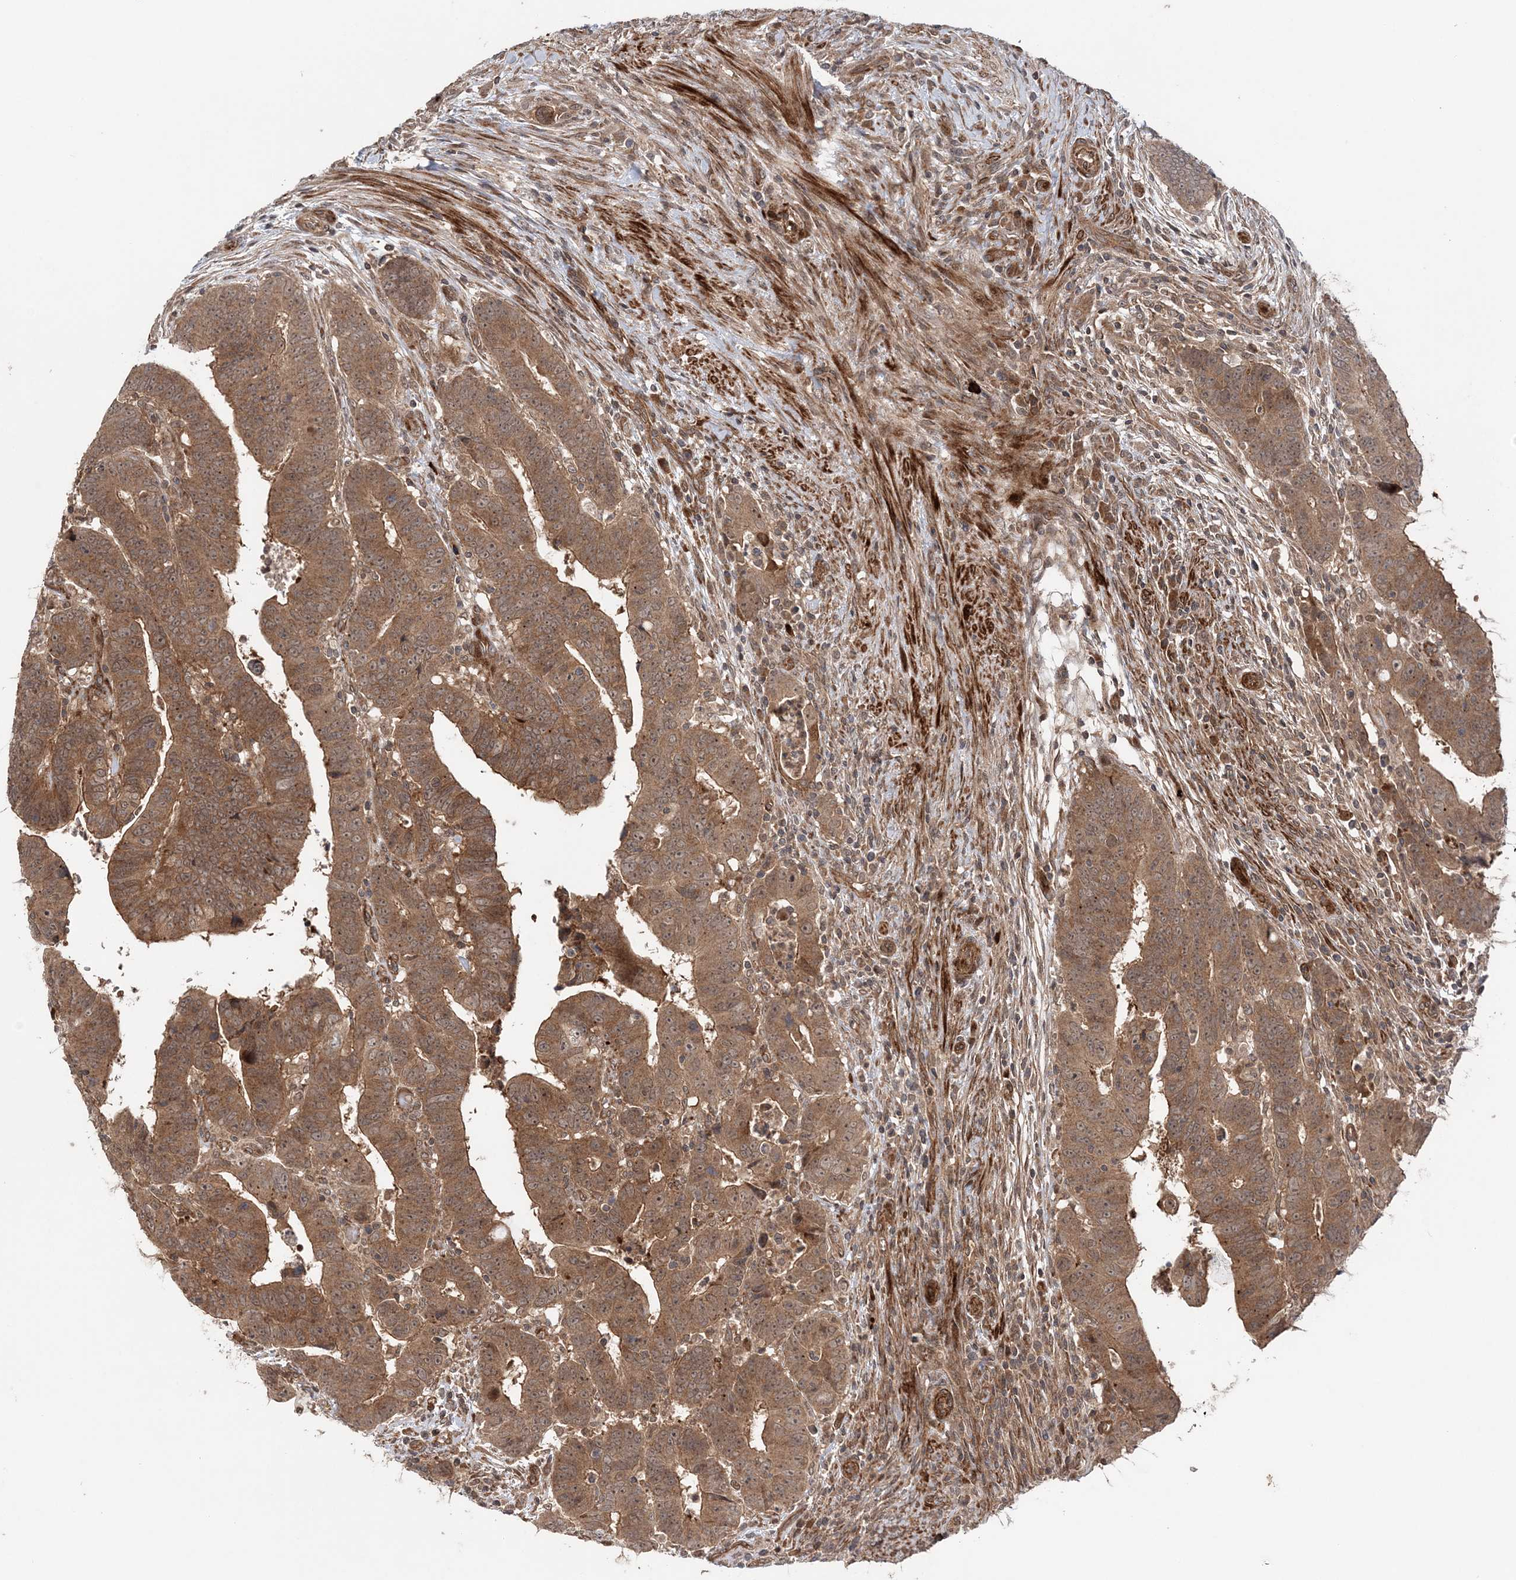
{"staining": {"intensity": "moderate", "quantity": ">75%", "location": "cytoplasmic/membranous"}, "tissue": "colorectal cancer", "cell_type": "Tumor cells", "image_type": "cancer", "snomed": [{"axis": "morphology", "description": "Normal tissue, NOS"}, {"axis": "morphology", "description": "Adenocarcinoma, NOS"}, {"axis": "topography", "description": "Rectum"}], "caption": "Immunohistochemical staining of colorectal cancer displays moderate cytoplasmic/membranous protein positivity in about >75% of tumor cells.", "gene": "UBTD2", "patient": {"sex": "female", "age": 65}}